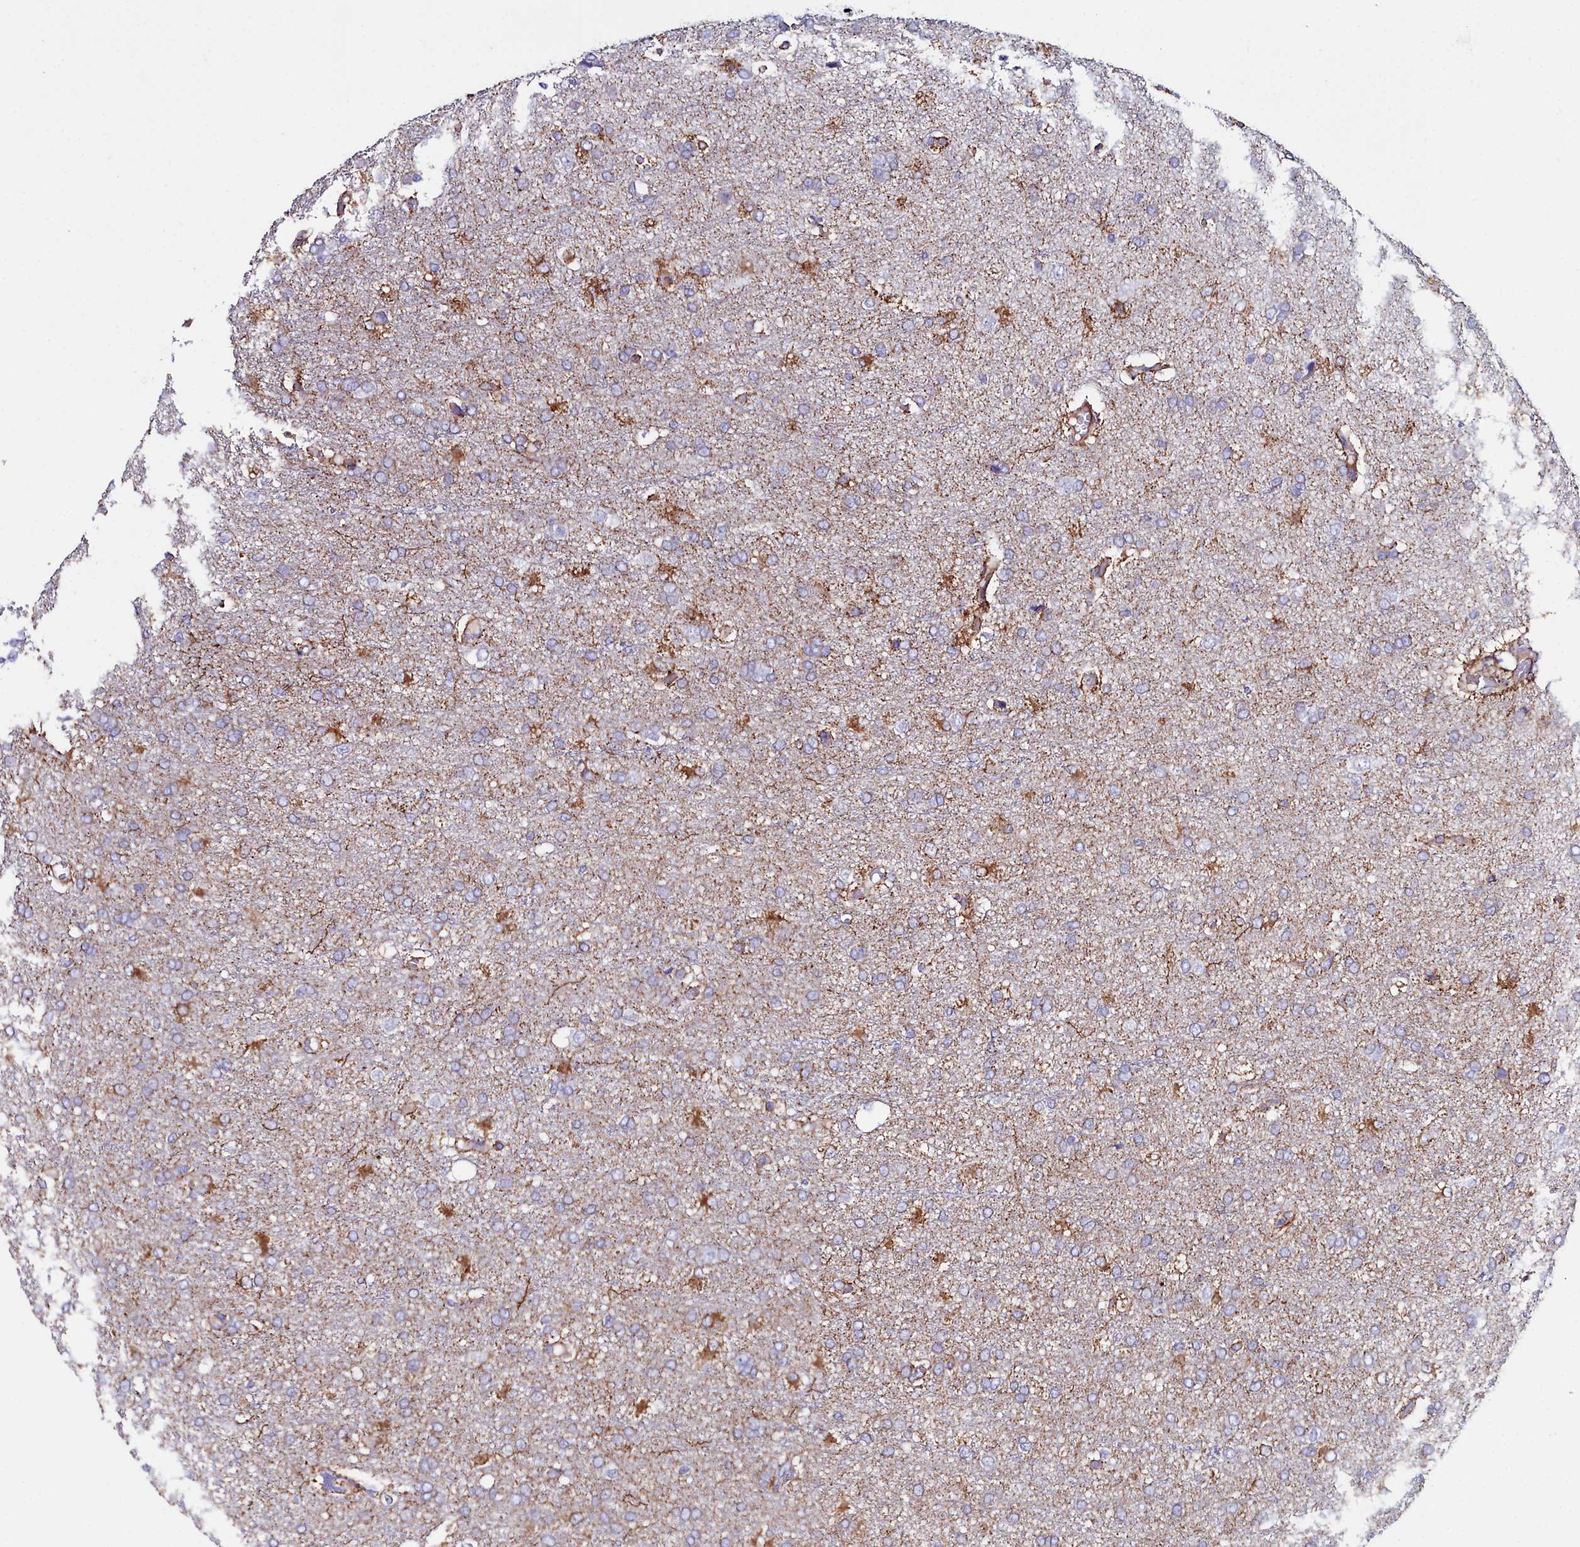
{"staining": {"intensity": "weak", "quantity": "25%-75%", "location": "cytoplasmic/membranous"}, "tissue": "glioma", "cell_type": "Tumor cells", "image_type": "cancer", "snomed": [{"axis": "morphology", "description": "Glioma, malignant, High grade"}, {"axis": "topography", "description": "Brain"}], "caption": "Human malignant high-grade glioma stained for a protein (brown) demonstrates weak cytoplasmic/membranous positive expression in about 25%-75% of tumor cells.", "gene": "SLC49A3", "patient": {"sex": "female", "age": 74}}